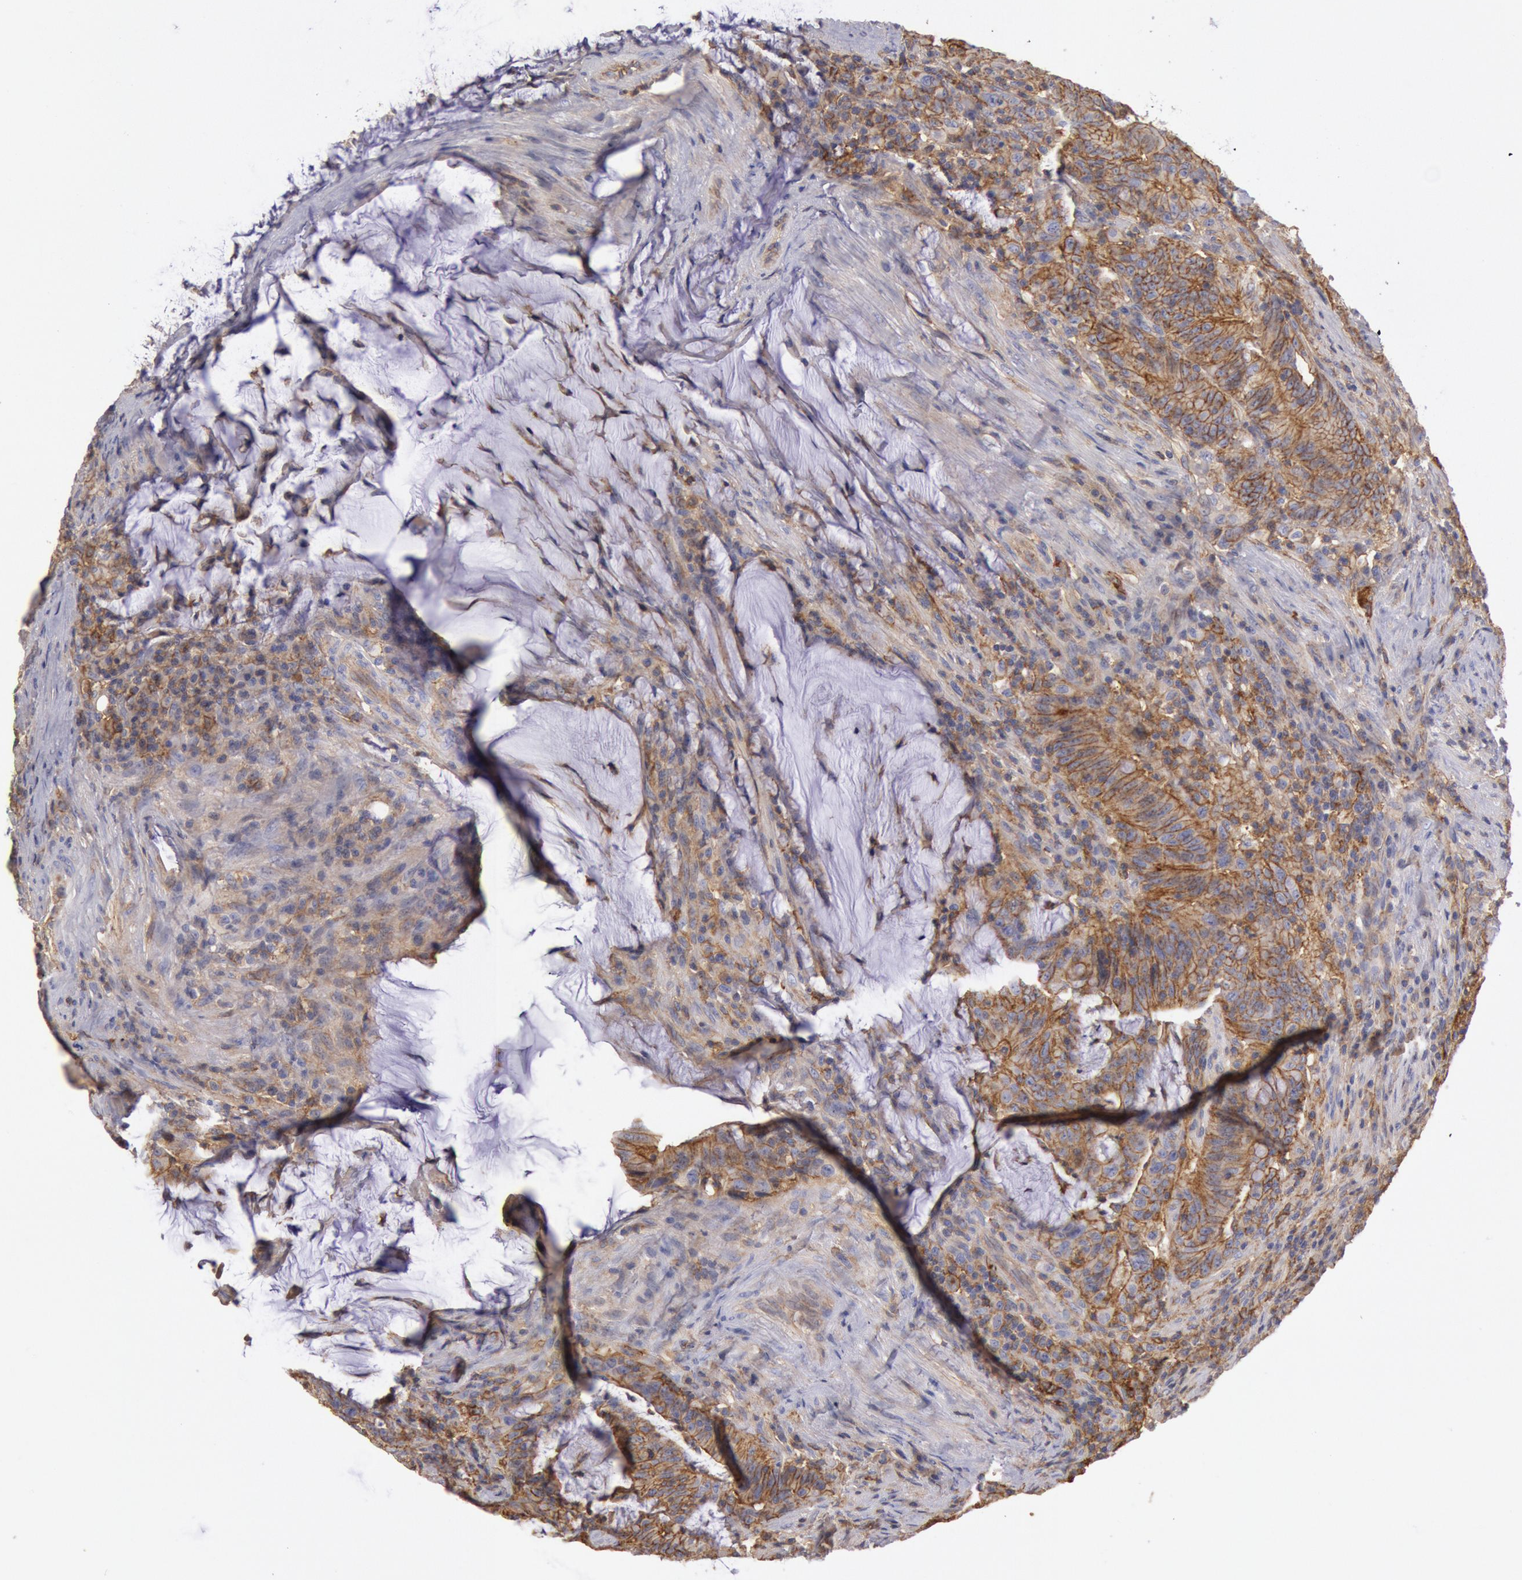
{"staining": {"intensity": "moderate", "quantity": ">75%", "location": "cytoplasmic/membranous"}, "tissue": "colorectal cancer", "cell_type": "Tumor cells", "image_type": "cancer", "snomed": [{"axis": "morphology", "description": "Adenocarcinoma, NOS"}, {"axis": "topography", "description": "Colon"}], "caption": "IHC (DAB (3,3'-diaminobenzidine)) staining of adenocarcinoma (colorectal) reveals moderate cytoplasmic/membranous protein positivity in about >75% of tumor cells.", "gene": "SNAP23", "patient": {"sex": "male", "age": 54}}